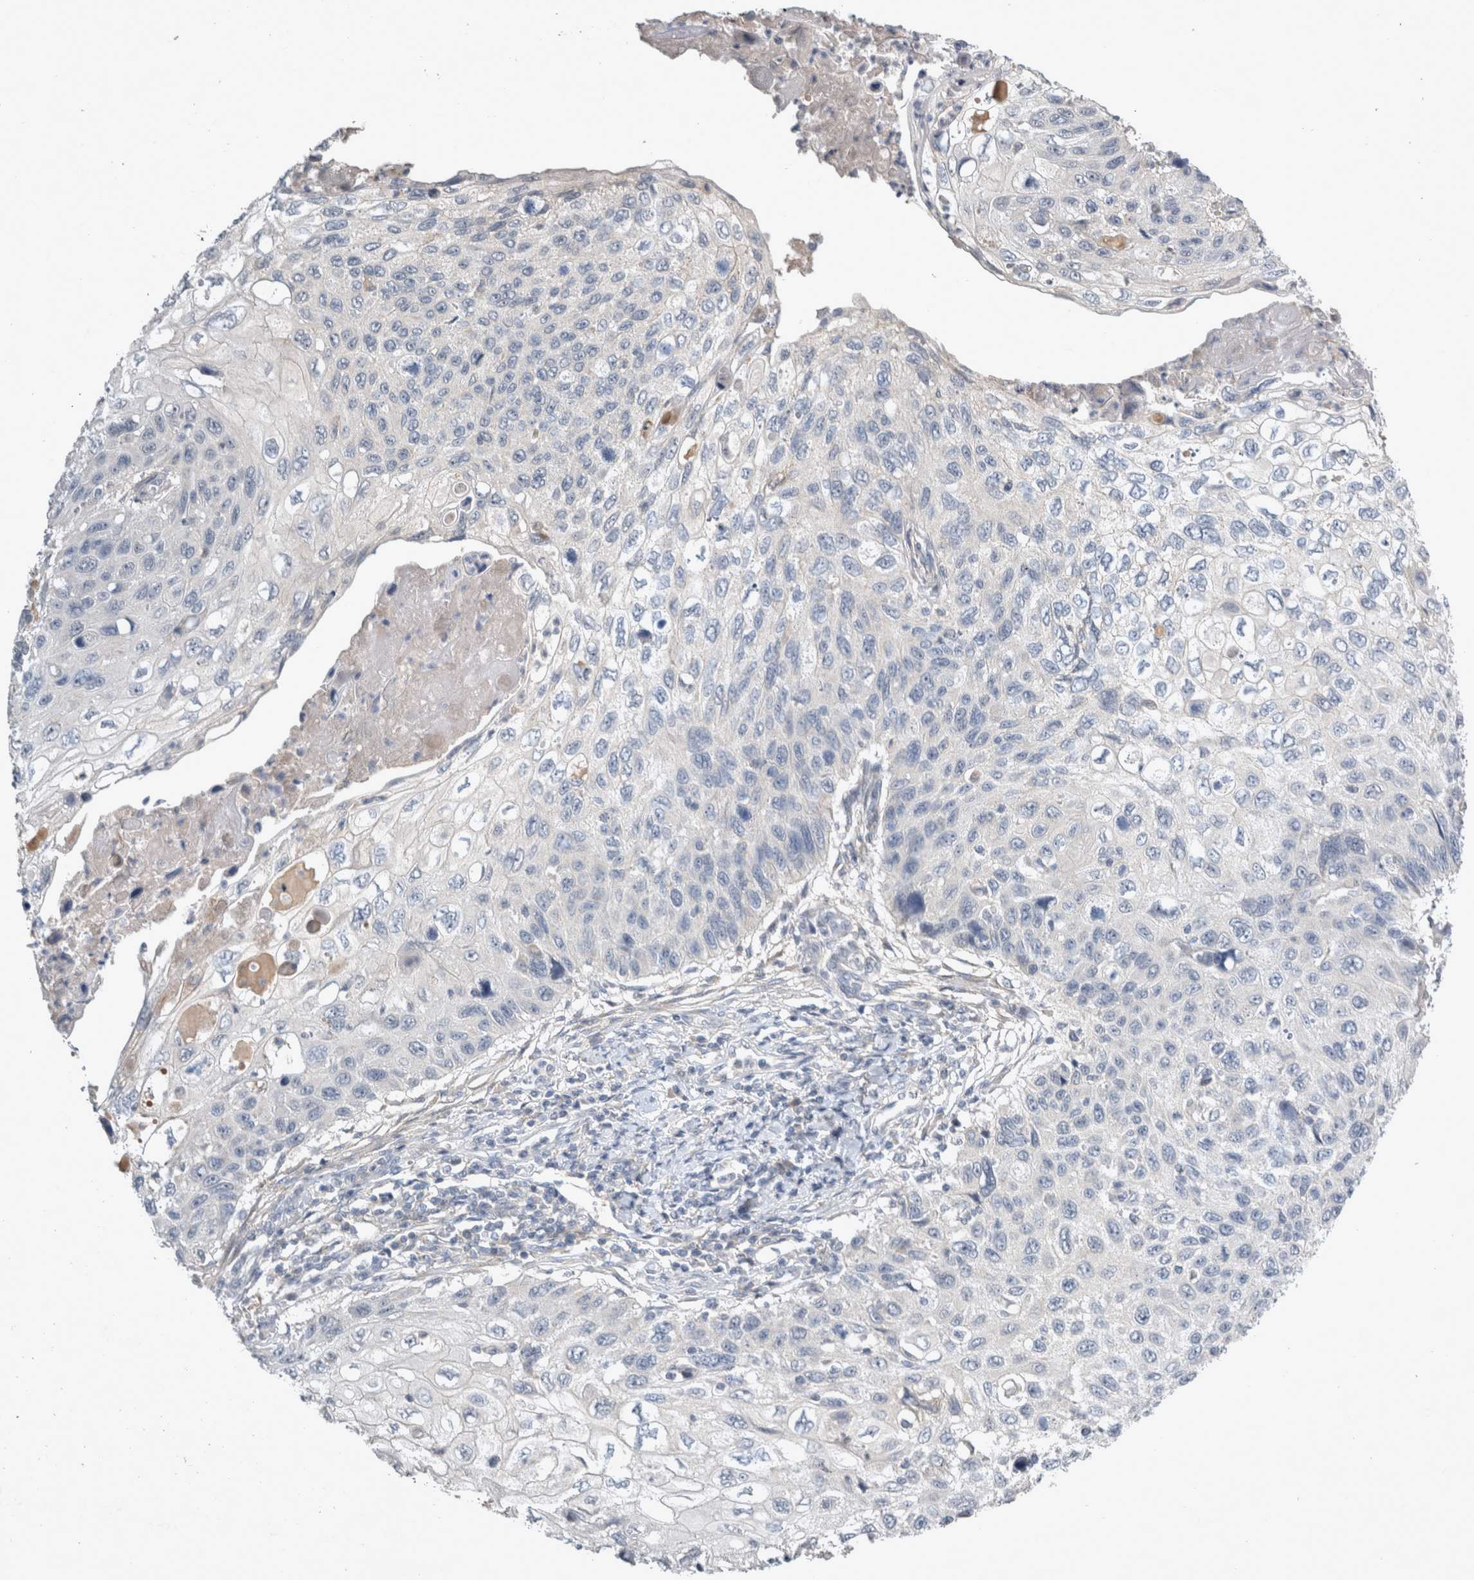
{"staining": {"intensity": "negative", "quantity": "none", "location": "none"}, "tissue": "cervical cancer", "cell_type": "Tumor cells", "image_type": "cancer", "snomed": [{"axis": "morphology", "description": "Squamous cell carcinoma, NOS"}, {"axis": "topography", "description": "Cervix"}], "caption": "Protein analysis of squamous cell carcinoma (cervical) shows no significant expression in tumor cells.", "gene": "SLC22A11", "patient": {"sex": "female", "age": 70}}